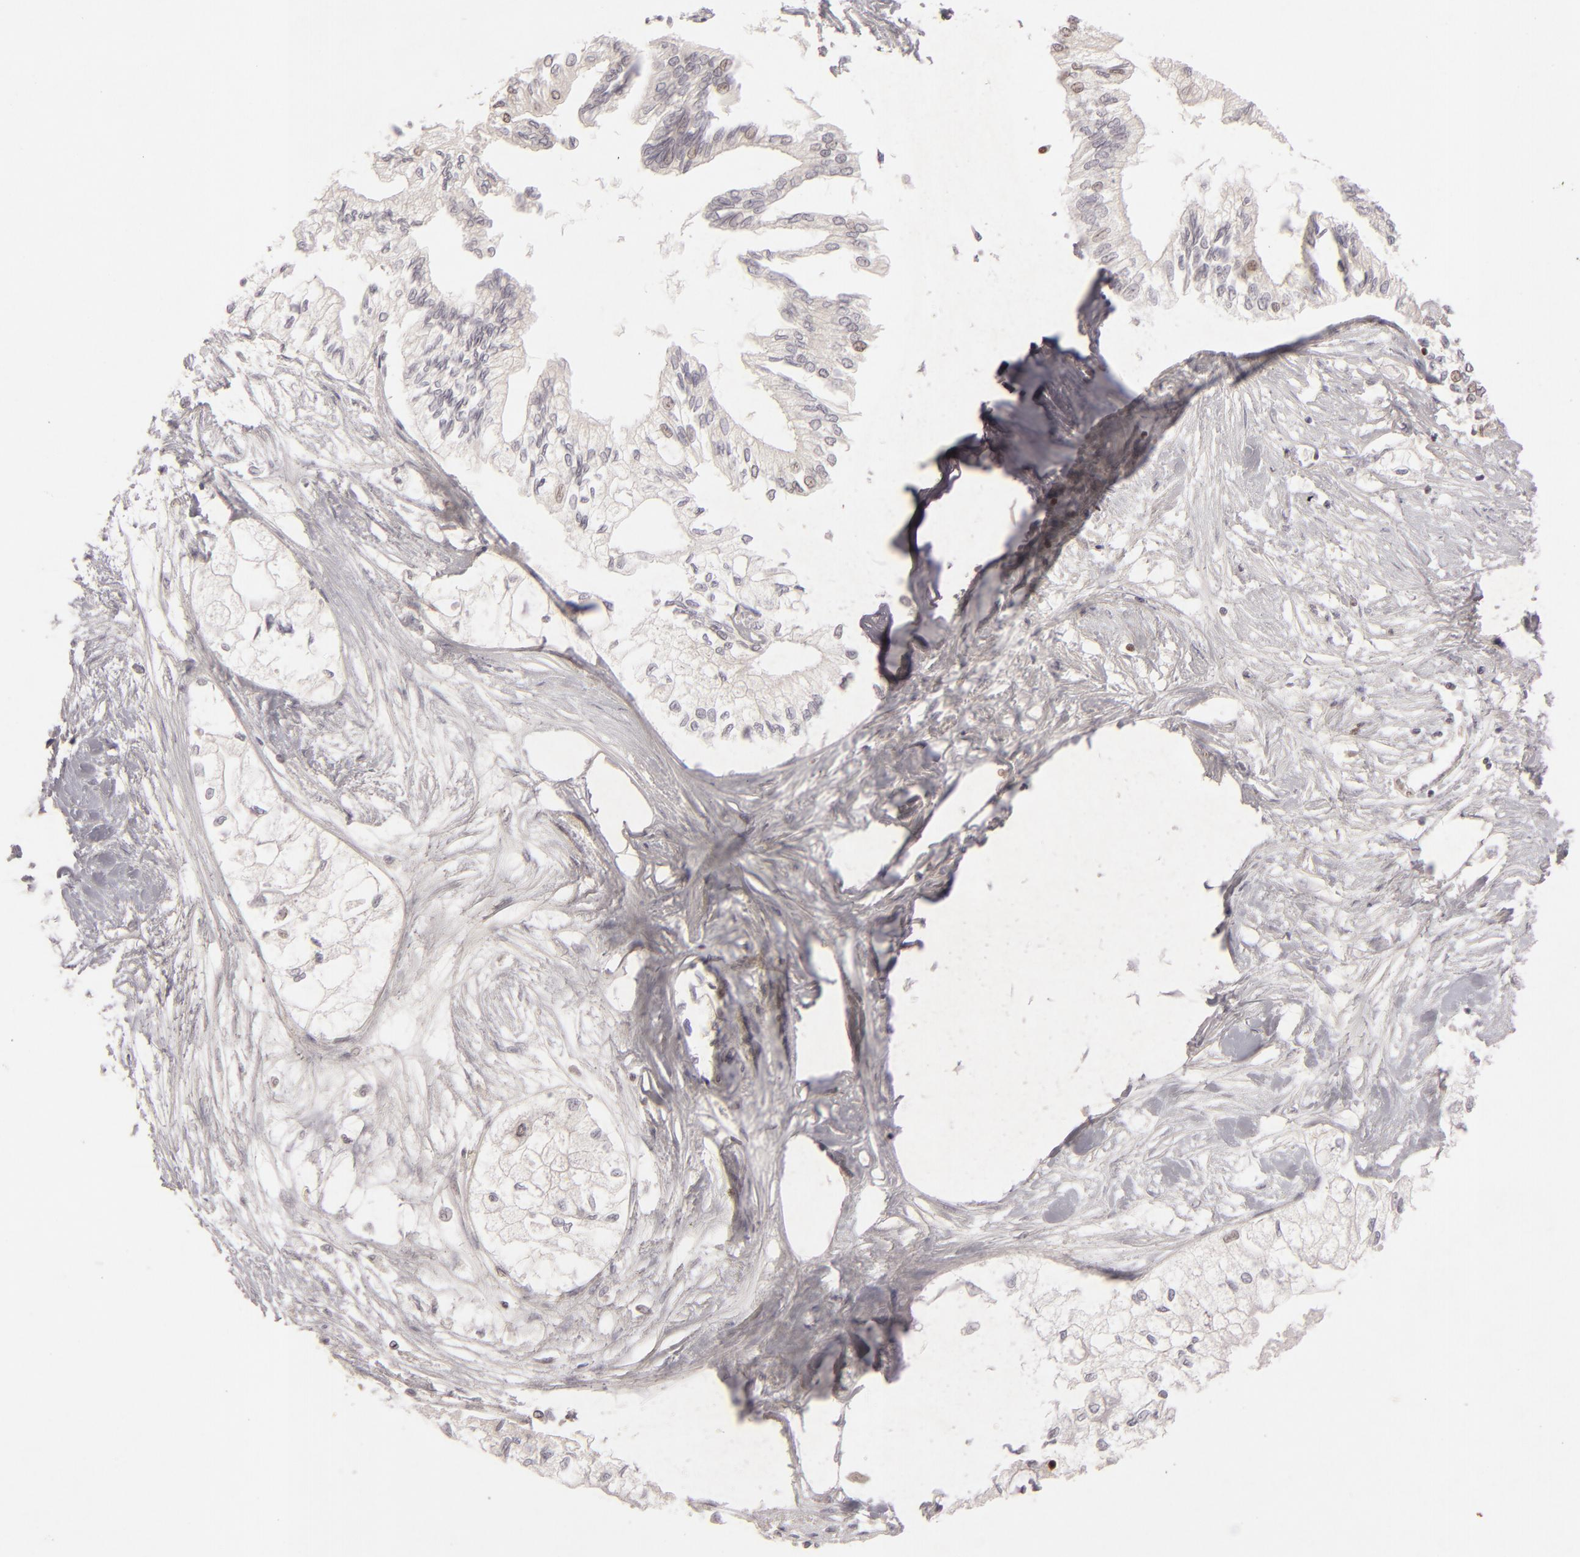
{"staining": {"intensity": "moderate", "quantity": "<25%", "location": "nuclear"}, "tissue": "pancreatic cancer", "cell_type": "Tumor cells", "image_type": "cancer", "snomed": [{"axis": "morphology", "description": "Adenocarcinoma, NOS"}, {"axis": "topography", "description": "Pancreas"}], "caption": "Immunohistochemistry (IHC) image of neoplastic tissue: pancreatic cancer stained using immunohistochemistry (IHC) displays low levels of moderate protein expression localized specifically in the nuclear of tumor cells, appearing as a nuclear brown color.", "gene": "FEN1", "patient": {"sex": "male", "age": 79}}